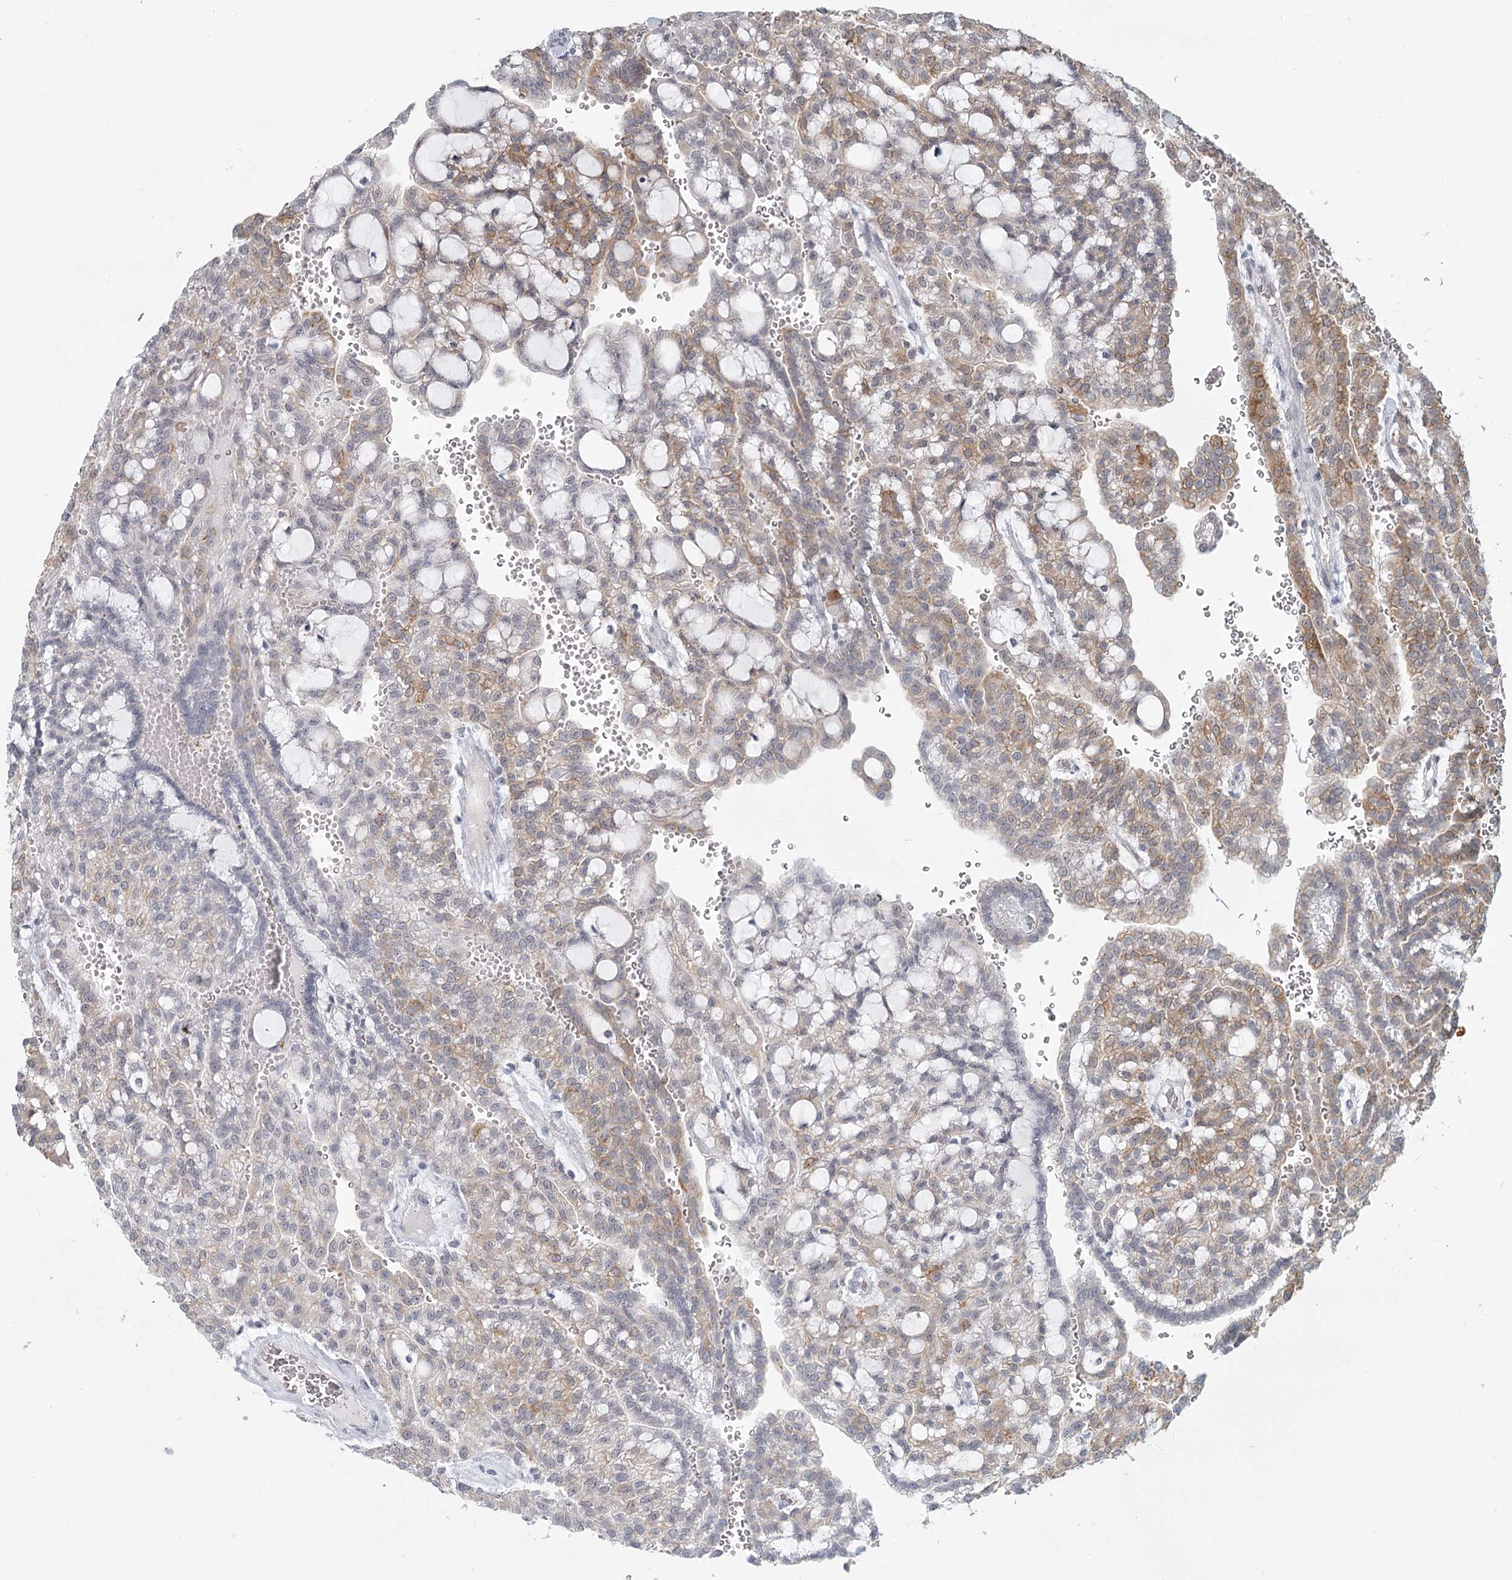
{"staining": {"intensity": "weak", "quantity": "25%-75%", "location": "cytoplasmic/membranous"}, "tissue": "renal cancer", "cell_type": "Tumor cells", "image_type": "cancer", "snomed": [{"axis": "morphology", "description": "Adenocarcinoma, NOS"}, {"axis": "topography", "description": "Kidney"}], "caption": "Approximately 25%-75% of tumor cells in renal cancer display weak cytoplasmic/membranous protein positivity as visualized by brown immunohistochemical staining.", "gene": "TMEM70", "patient": {"sex": "male", "age": 63}}